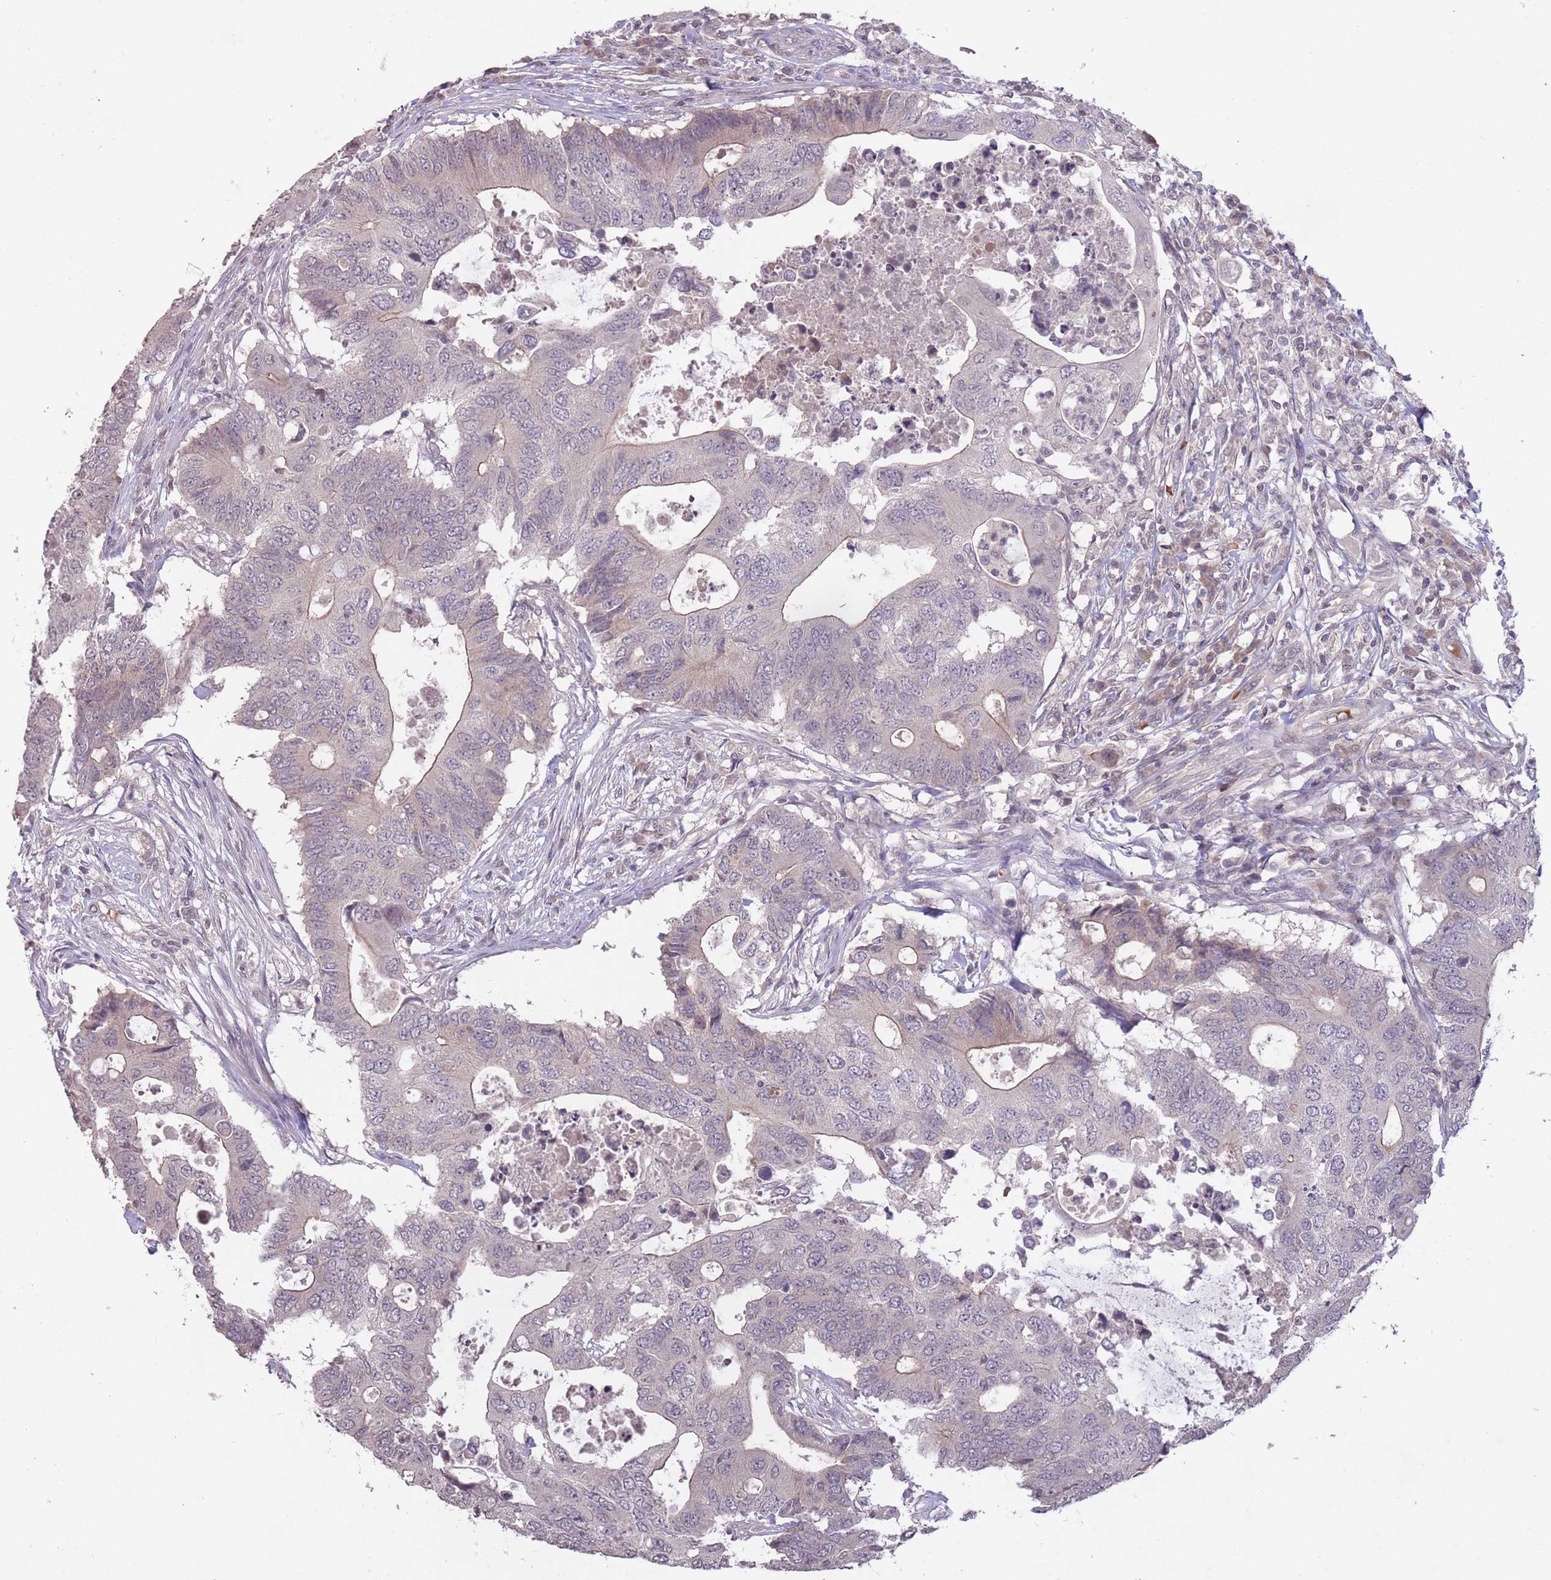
{"staining": {"intensity": "weak", "quantity": "<25%", "location": "cytoplasmic/membranous"}, "tissue": "colorectal cancer", "cell_type": "Tumor cells", "image_type": "cancer", "snomed": [{"axis": "morphology", "description": "Adenocarcinoma, NOS"}, {"axis": "topography", "description": "Colon"}], "caption": "Colorectal adenocarcinoma was stained to show a protein in brown. There is no significant staining in tumor cells.", "gene": "ADCYAP1R1", "patient": {"sex": "male", "age": 71}}